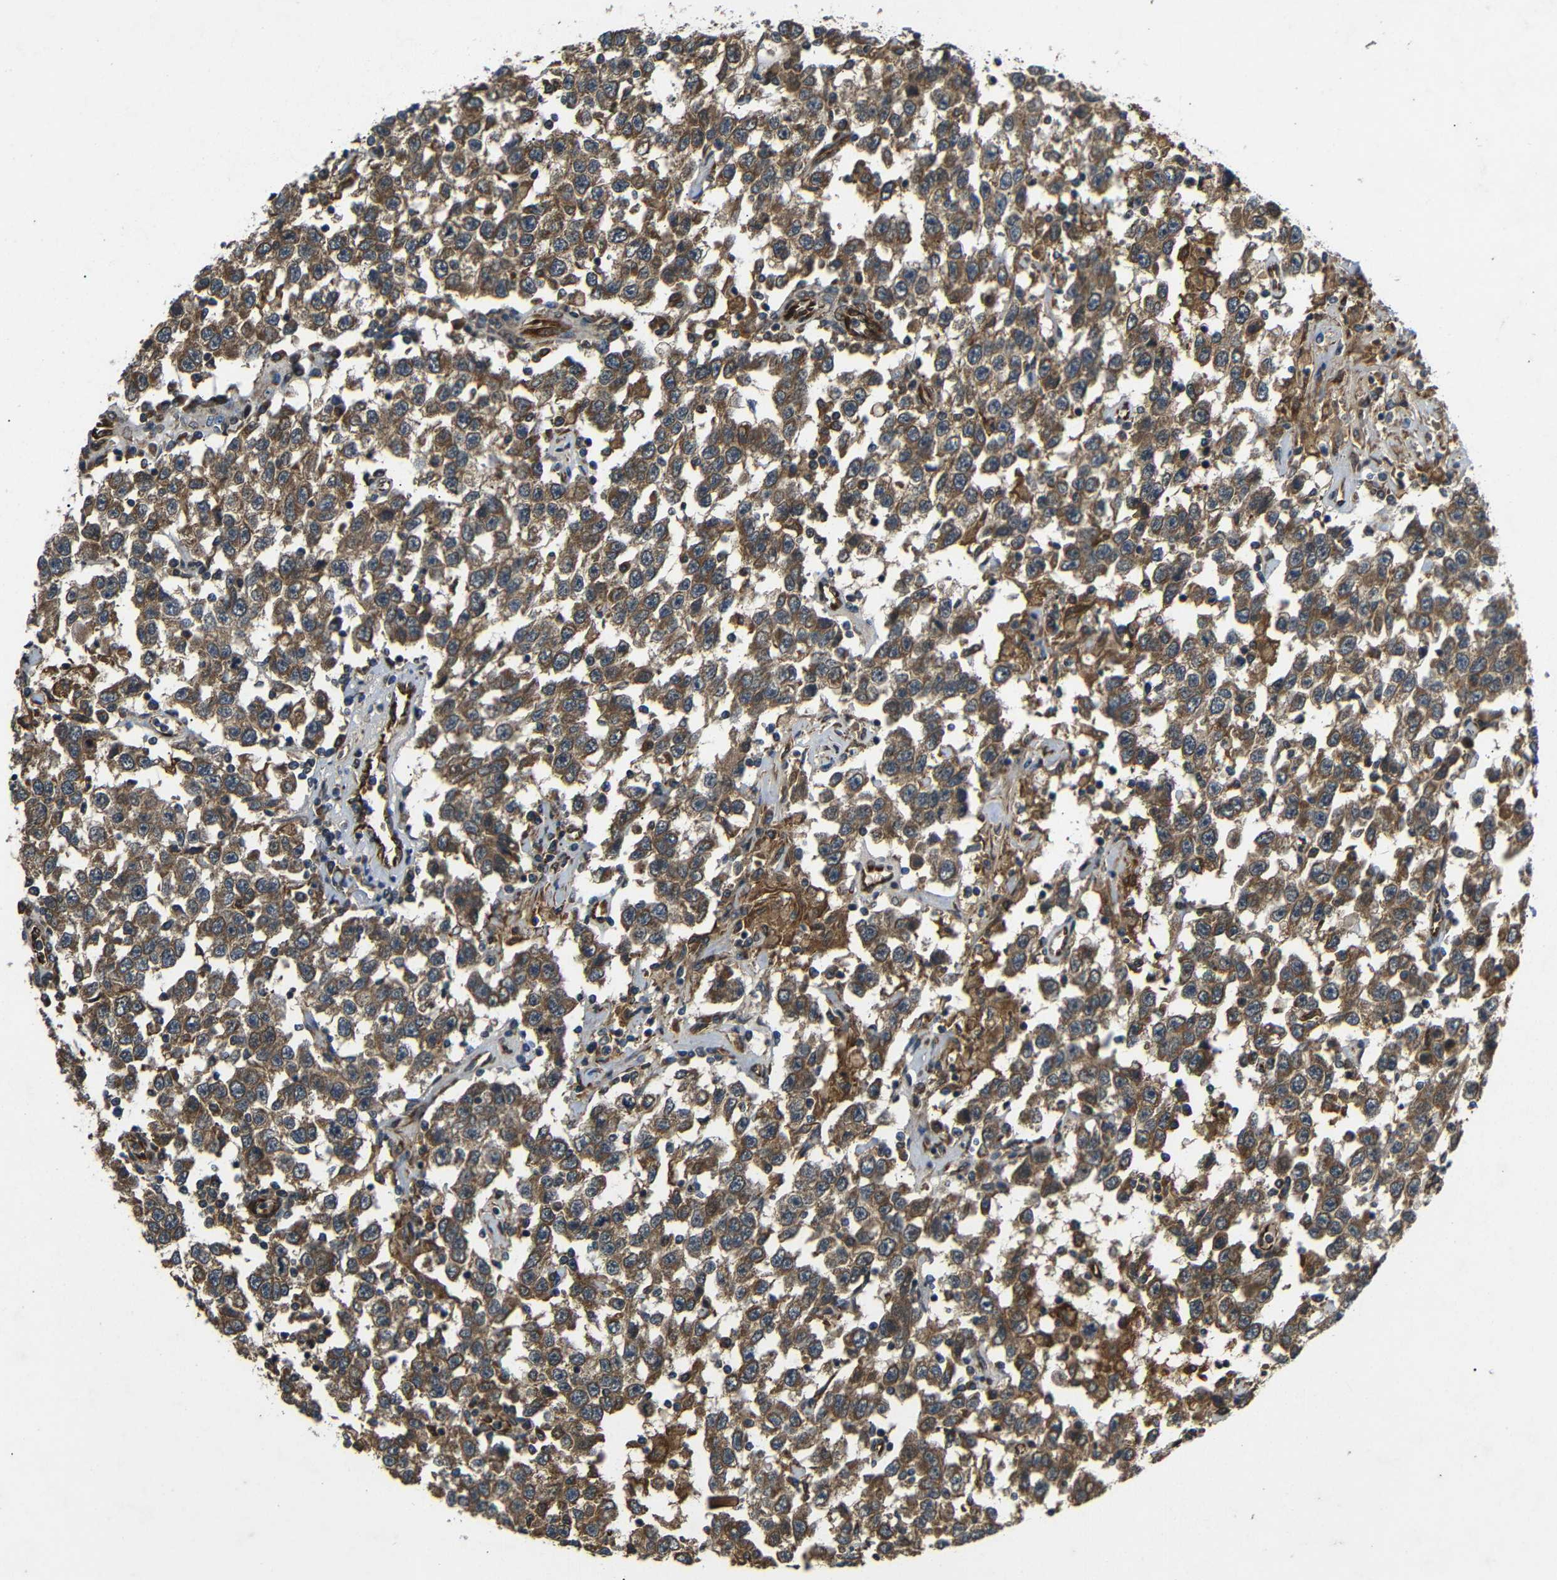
{"staining": {"intensity": "moderate", "quantity": ">75%", "location": "cytoplasmic/membranous"}, "tissue": "testis cancer", "cell_type": "Tumor cells", "image_type": "cancer", "snomed": [{"axis": "morphology", "description": "Seminoma, NOS"}, {"axis": "topography", "description": "Testis"}], "caption": "Testis cancer (seminoma) stained for a protein (brown) exhibits moderate cytoplasmic/membranous positive positivity in about >75% of tumor cells.", "gene": "TRPC1", "patient": {"sex": "male", "age": 41}}